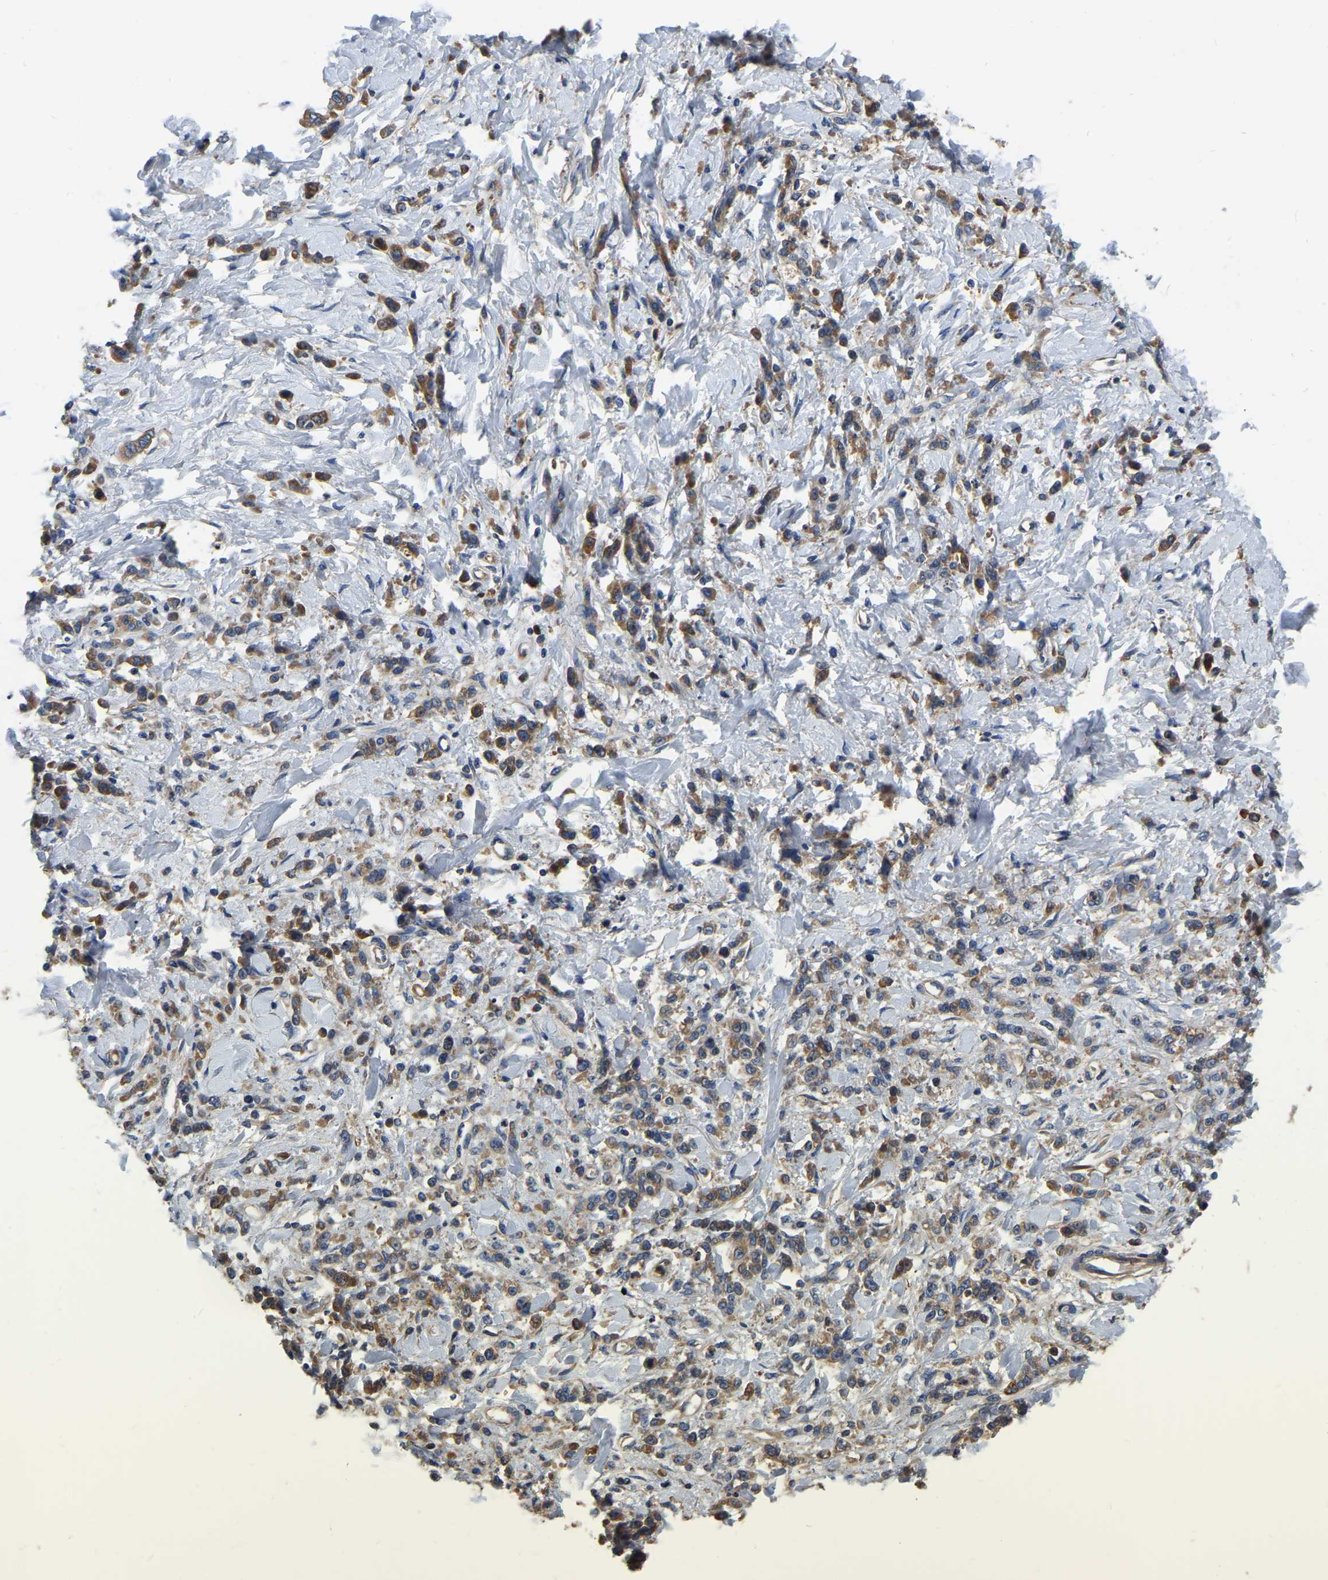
{"staining": {"intensity": "moderate", "quantity": ">75%", "location": "cytoplasmic/membranous"}, "tissue": "stomach cancer", "cell_type": "Tumor cells", "image_type": "cancer", "snomed": [{"axis": "morphology", "description": "Normal tissue, NOS"}, {"axis": "morphology", "description": "Adenocarcinoma, NOS"}, {"axis": "topography", "description": "Stomach"}], "caption": "The immunohistochemical stain shows moderate cytoplasmic/membranous positivity in tumor cells of adenocarcinoma (stomach) tissue.", "gene": "GARS1", "patient": {"sex": "male", "age": 82}}